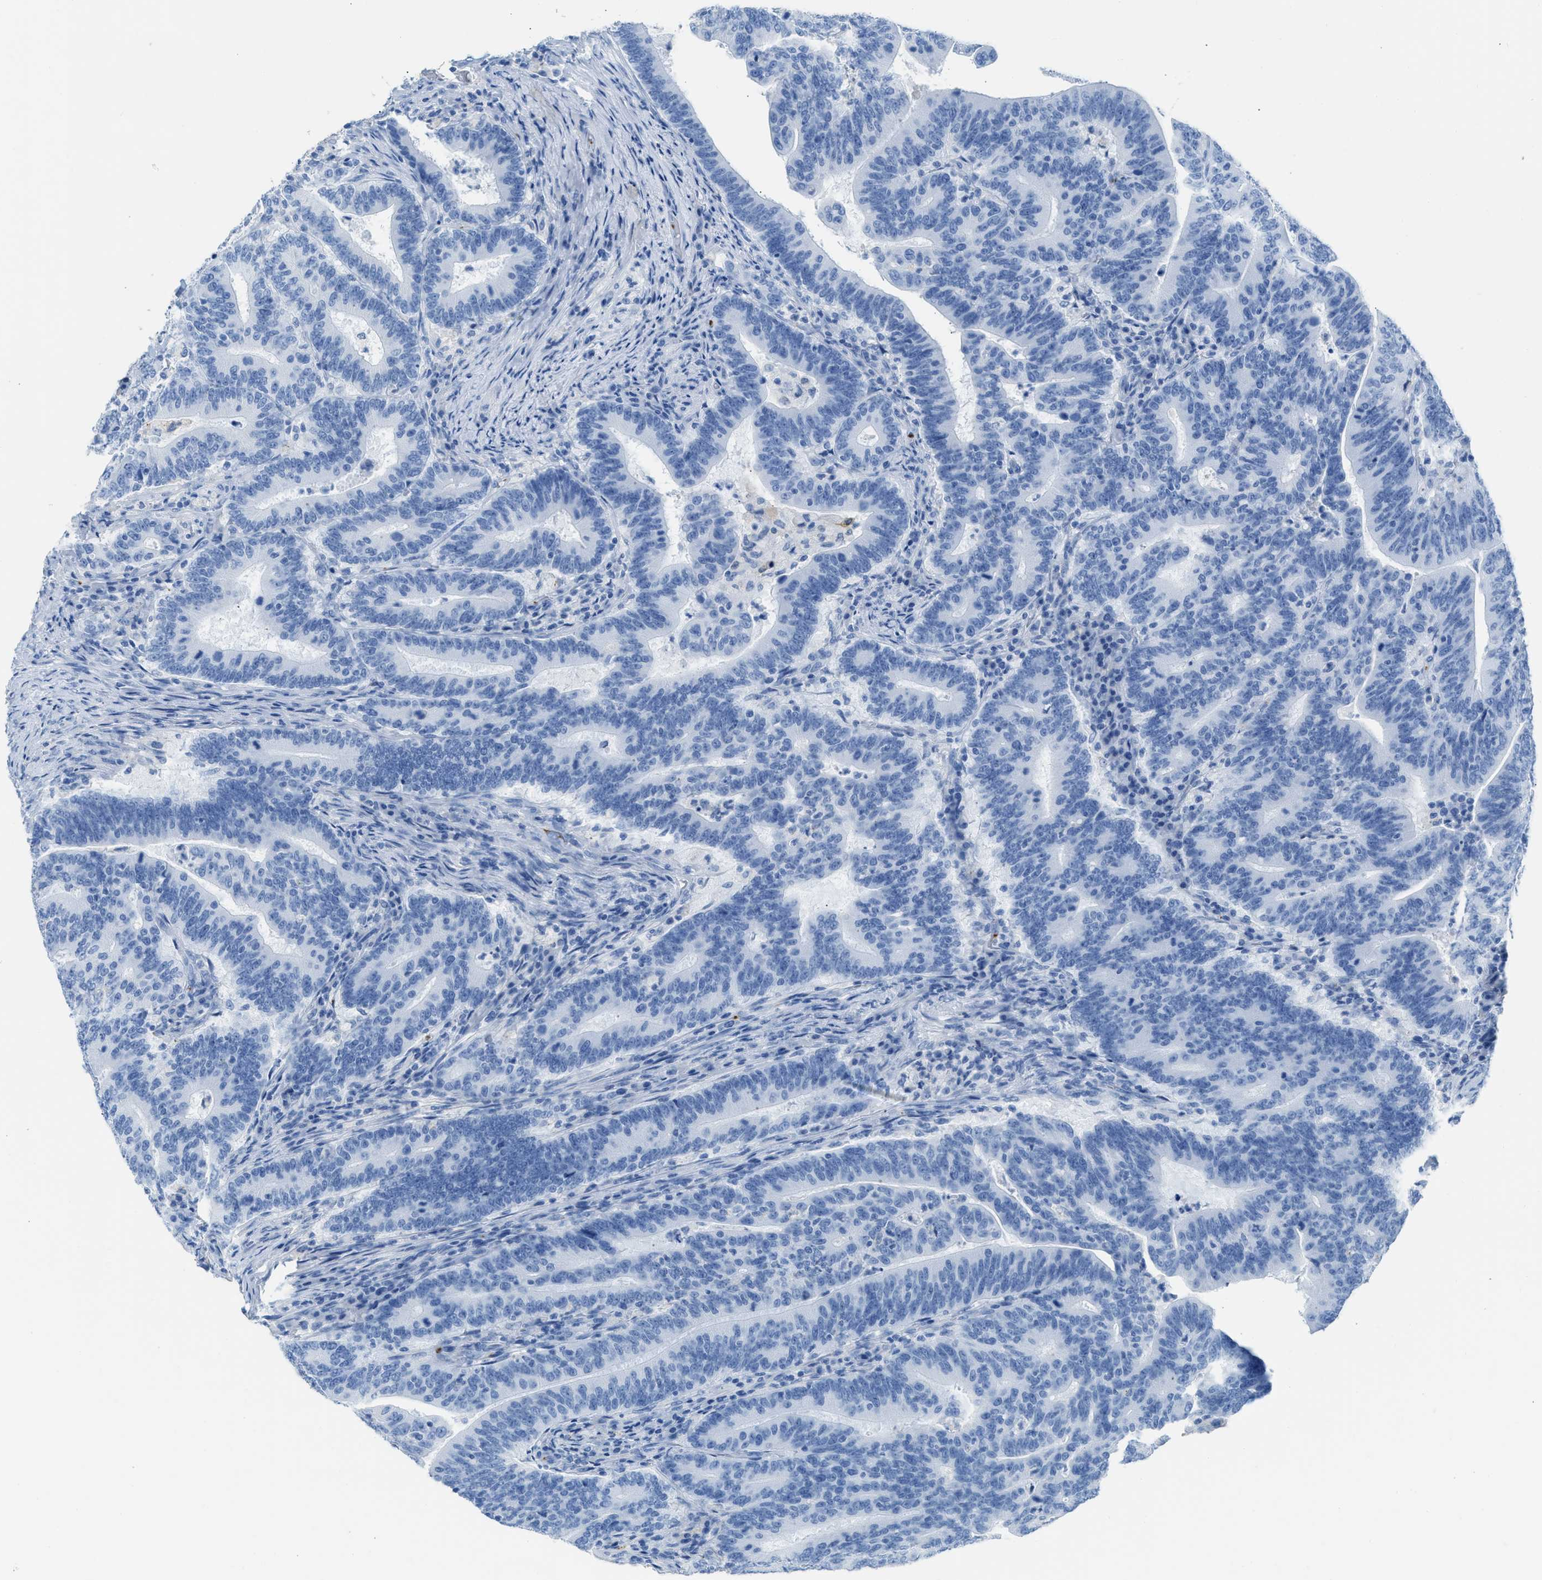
{"staining": {"intensity": "negative", "quantity": "none", "location": "none"}, "tissue": "colorectal cancer", "cell_type": "Tumor cells", "image_type": "cancer", "snomed": [{"axis": "morphology", "description": "Adenocarcinoma, NOS"}, {"axis": "topography", "description": "Colon"}], "caption": "Tumor cells show no significant protein staining in colorectal cancer (adenocarcinoma). Nuclei are stained in blue.", "gene": "FAIM2", "patient": {"sex": "female", "age": 66}}